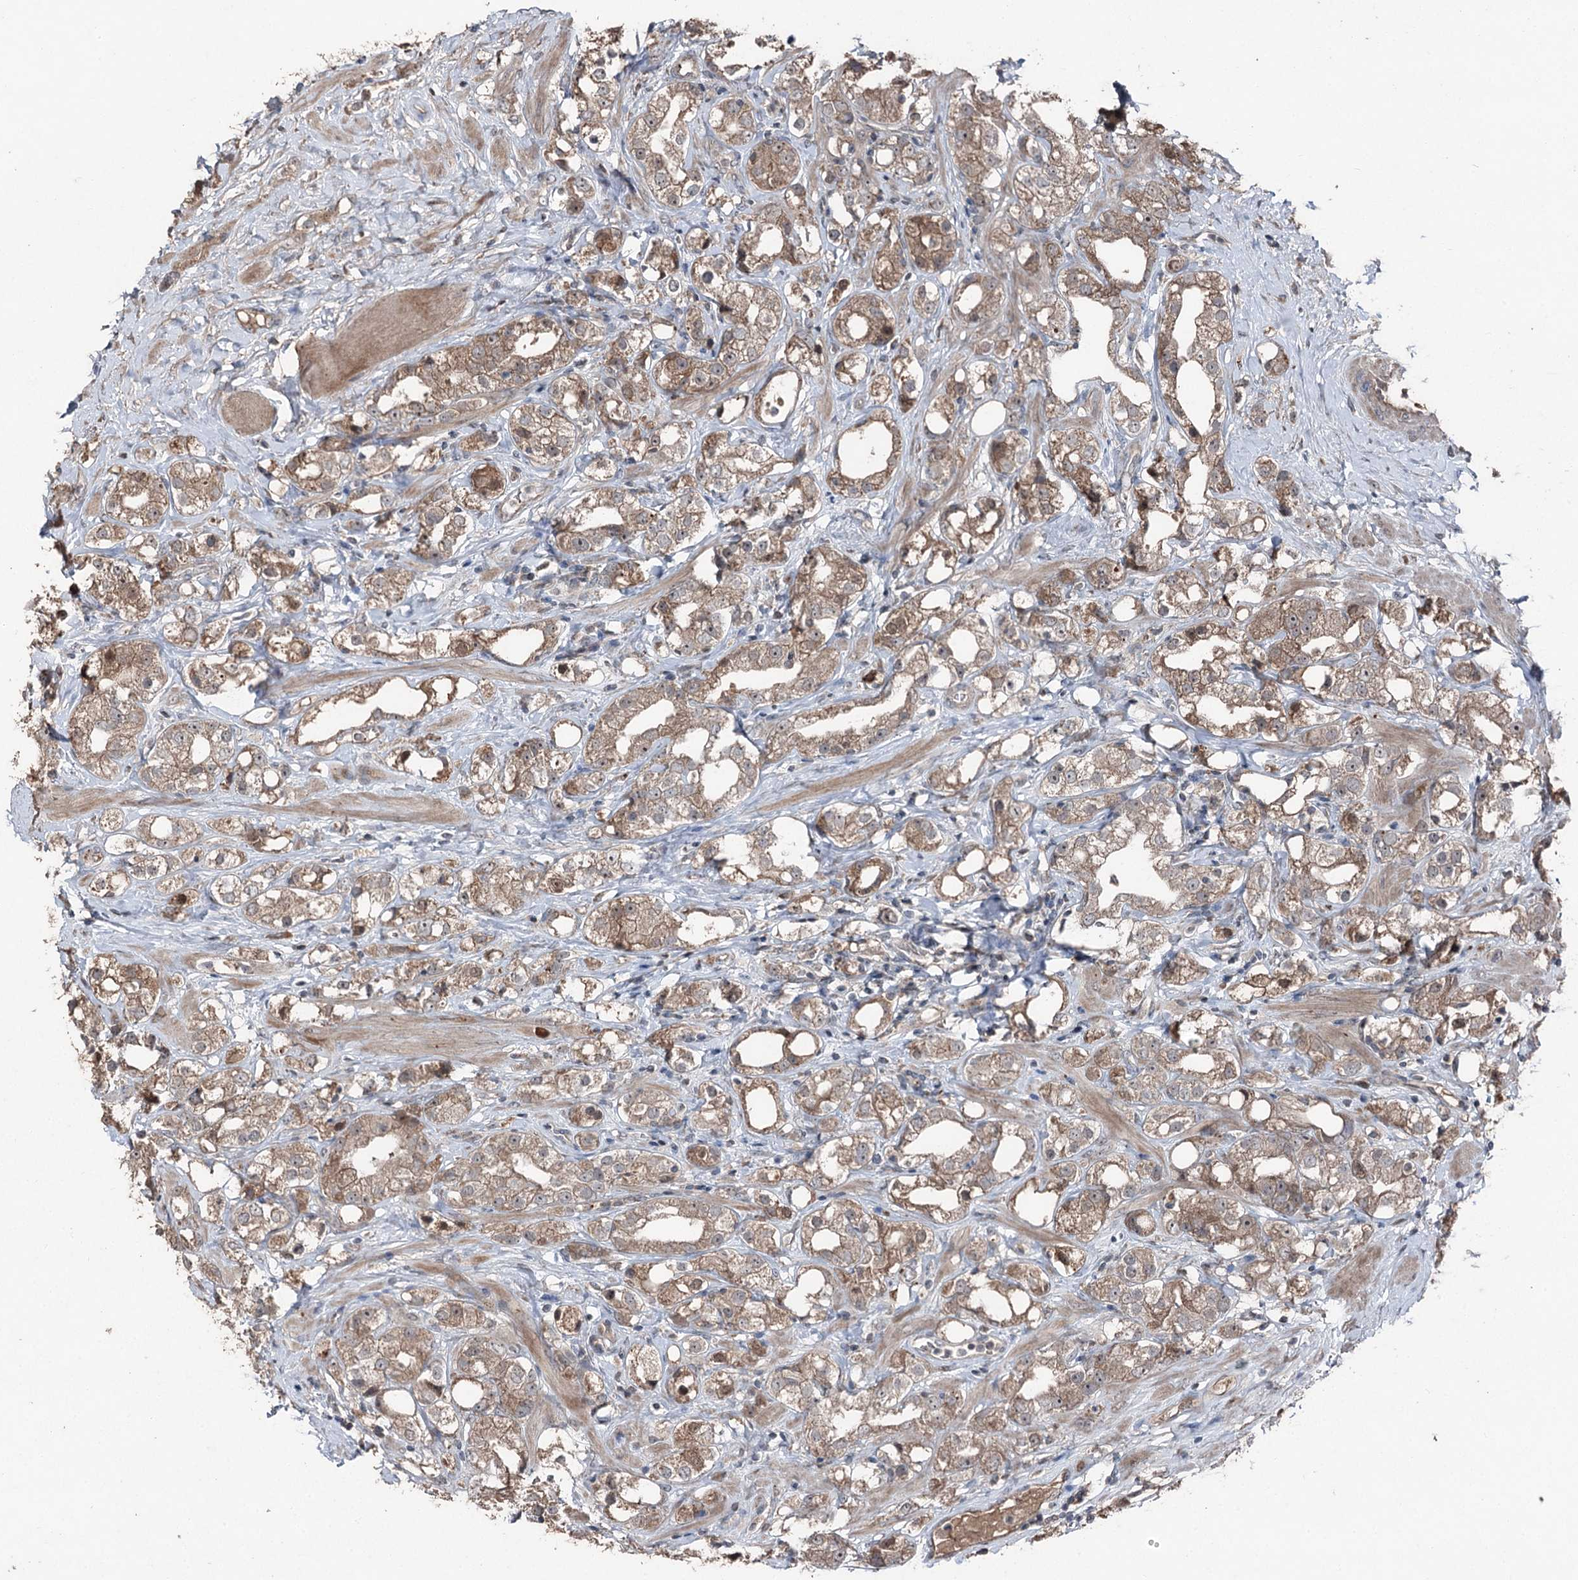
{"staining": {"intensity": "moderate", "quantity": ">75%", "location": "cytoplasmic/membranous"}, "tissue": "prostate cancer", "cell_type": "Tumor cells", "image_type": "cancer", "snomed": [{"axis": "morphology", "description": "Adenocarcinoma, NOS"}, {"axis": "topography", "description": "Prostate"}], "caption": "Immunohistochemistry (IHC) (DAB (3,3'-diaminobenzidine)) staining of human prostate cancer (adenocarcinoma) reveals moderate cytoplasmic/membranous protein staining in about >75% of tumor cells.", "gene": "MAPK8IP2", "patient": {"sex": "male", "age": 79}}